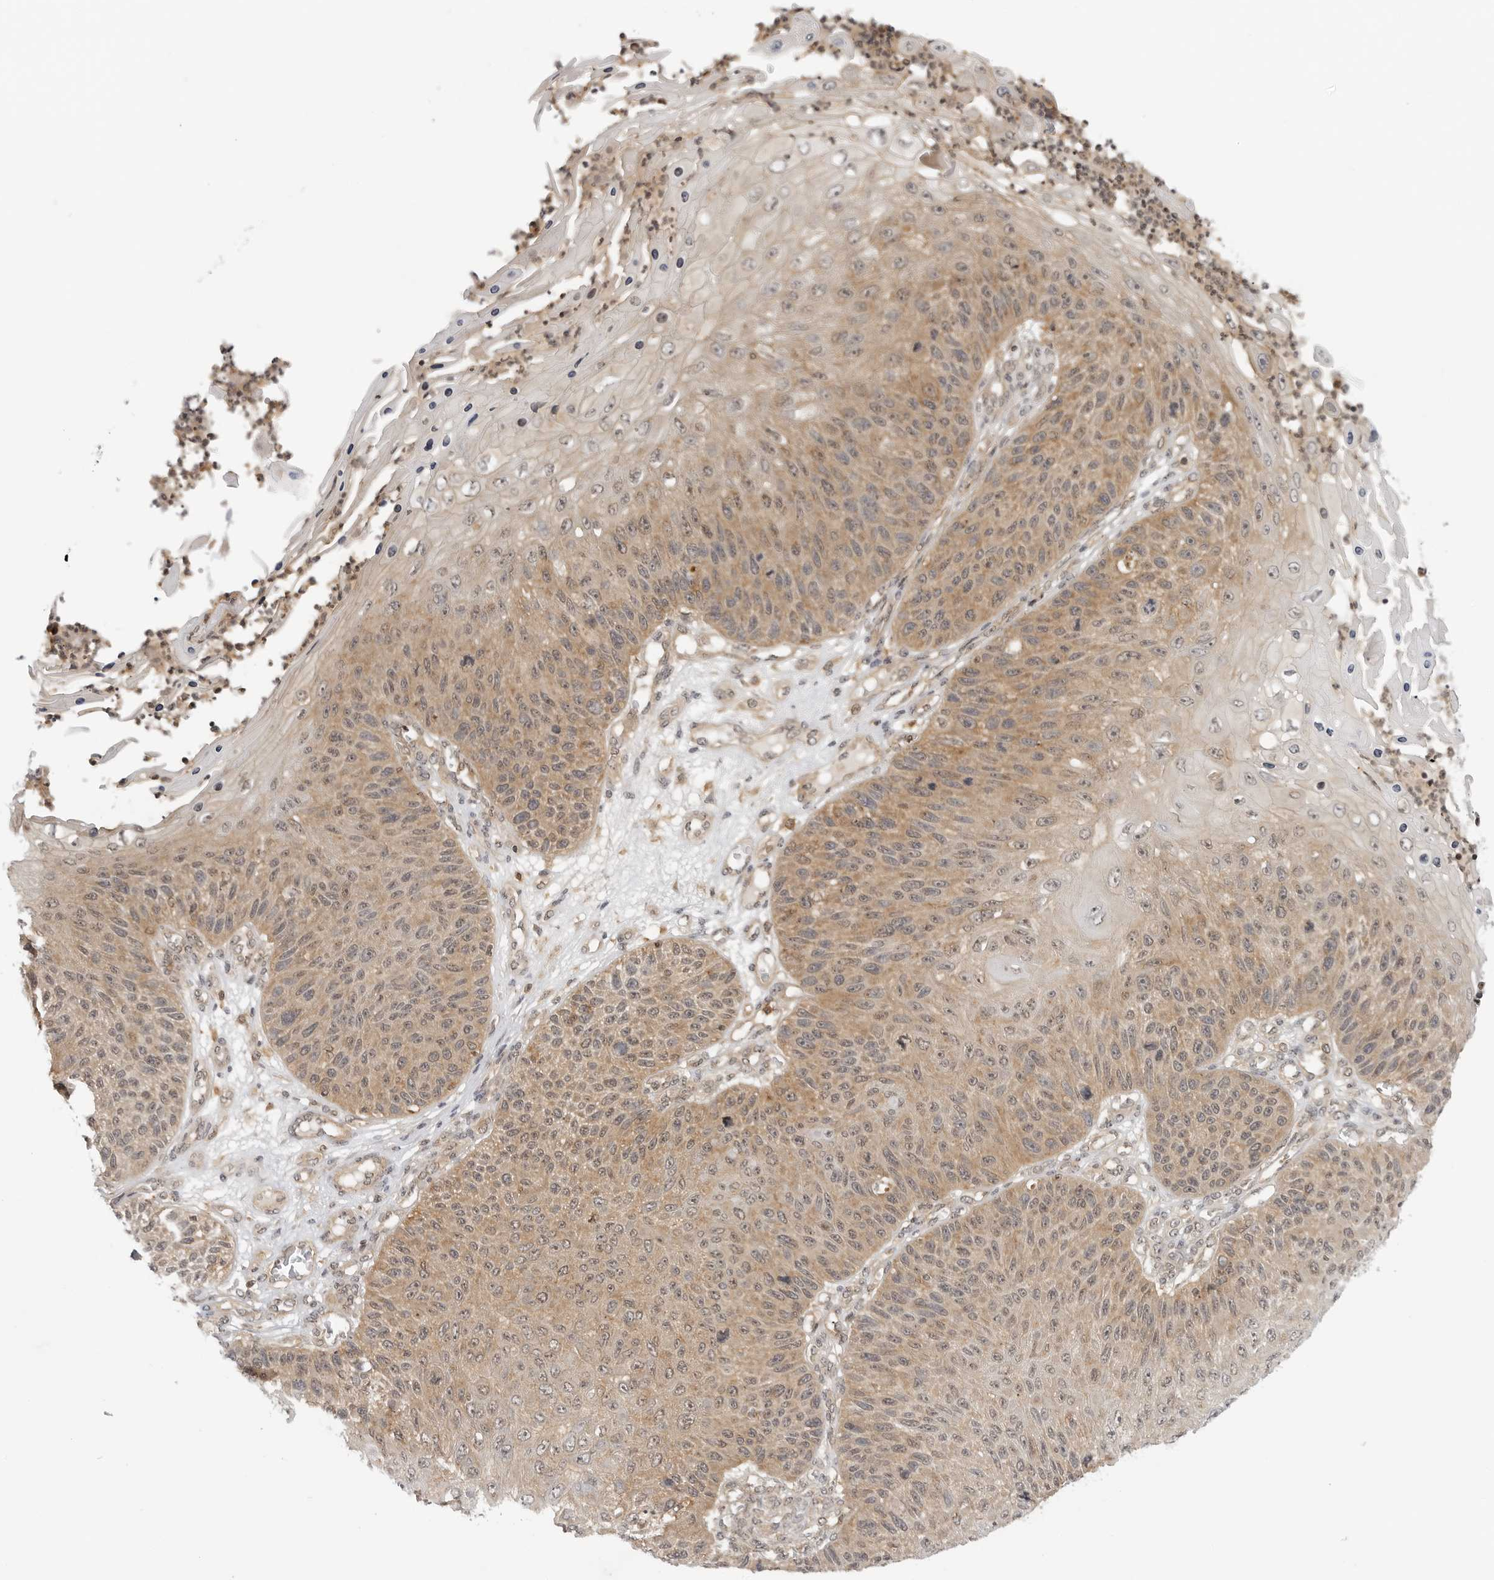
{"staining": {"intensity": "moderate", "quantity": "25%-75%", "location": "cytoplasmic/membranous,nuclear"}, "tissue": "skin cancer", "cell_type": "Tumor cells", "image_type": "cancer", "snomed": [{"axis": "morphology", "description": "Squamous cell carcinoma, NOS"}, {"axis": "topography", "description": "Skin"}], "caption": "Human skin cancer (squamous cell carcinoma) stained with a protein marker exhibits moderate staining in tumor cells.", "gene": "MAP2K5", "patient": {"sex": "female", "age": 88}}